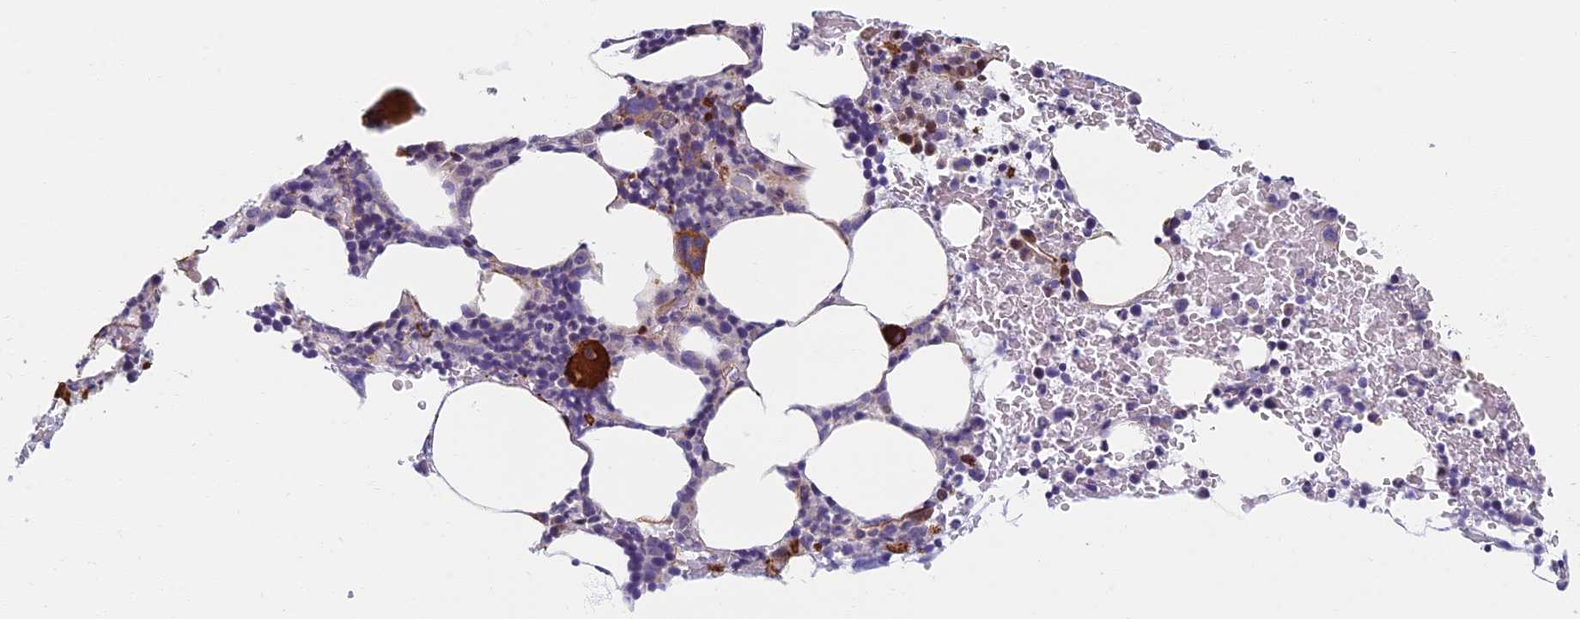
{"staining": {"intensity": "strong", "quantity": "<25%", "location": "cytoplasmic/membranous"}, "tissue": "bone marrow", "cell_type": "Hematopoietic cells", "image_type": "normal", "snomed": [{"axis": "morphology", "description": "Normal tissue, NOS"}, {"axis": "topography", "description": "Bone marrow"}], "caption": "Strong cytoplasmic/membranous staining is seen in about <25% of hematopoietic cells in normal bone marrow. (Stains: DAB (3,3'-diaminobenzidine) in brown, nuclei in blue, Microscopy: brightfield microscopy at high magnification).", "gene": "C15orf40", "patient": {"sex": "male", "age": 62}}